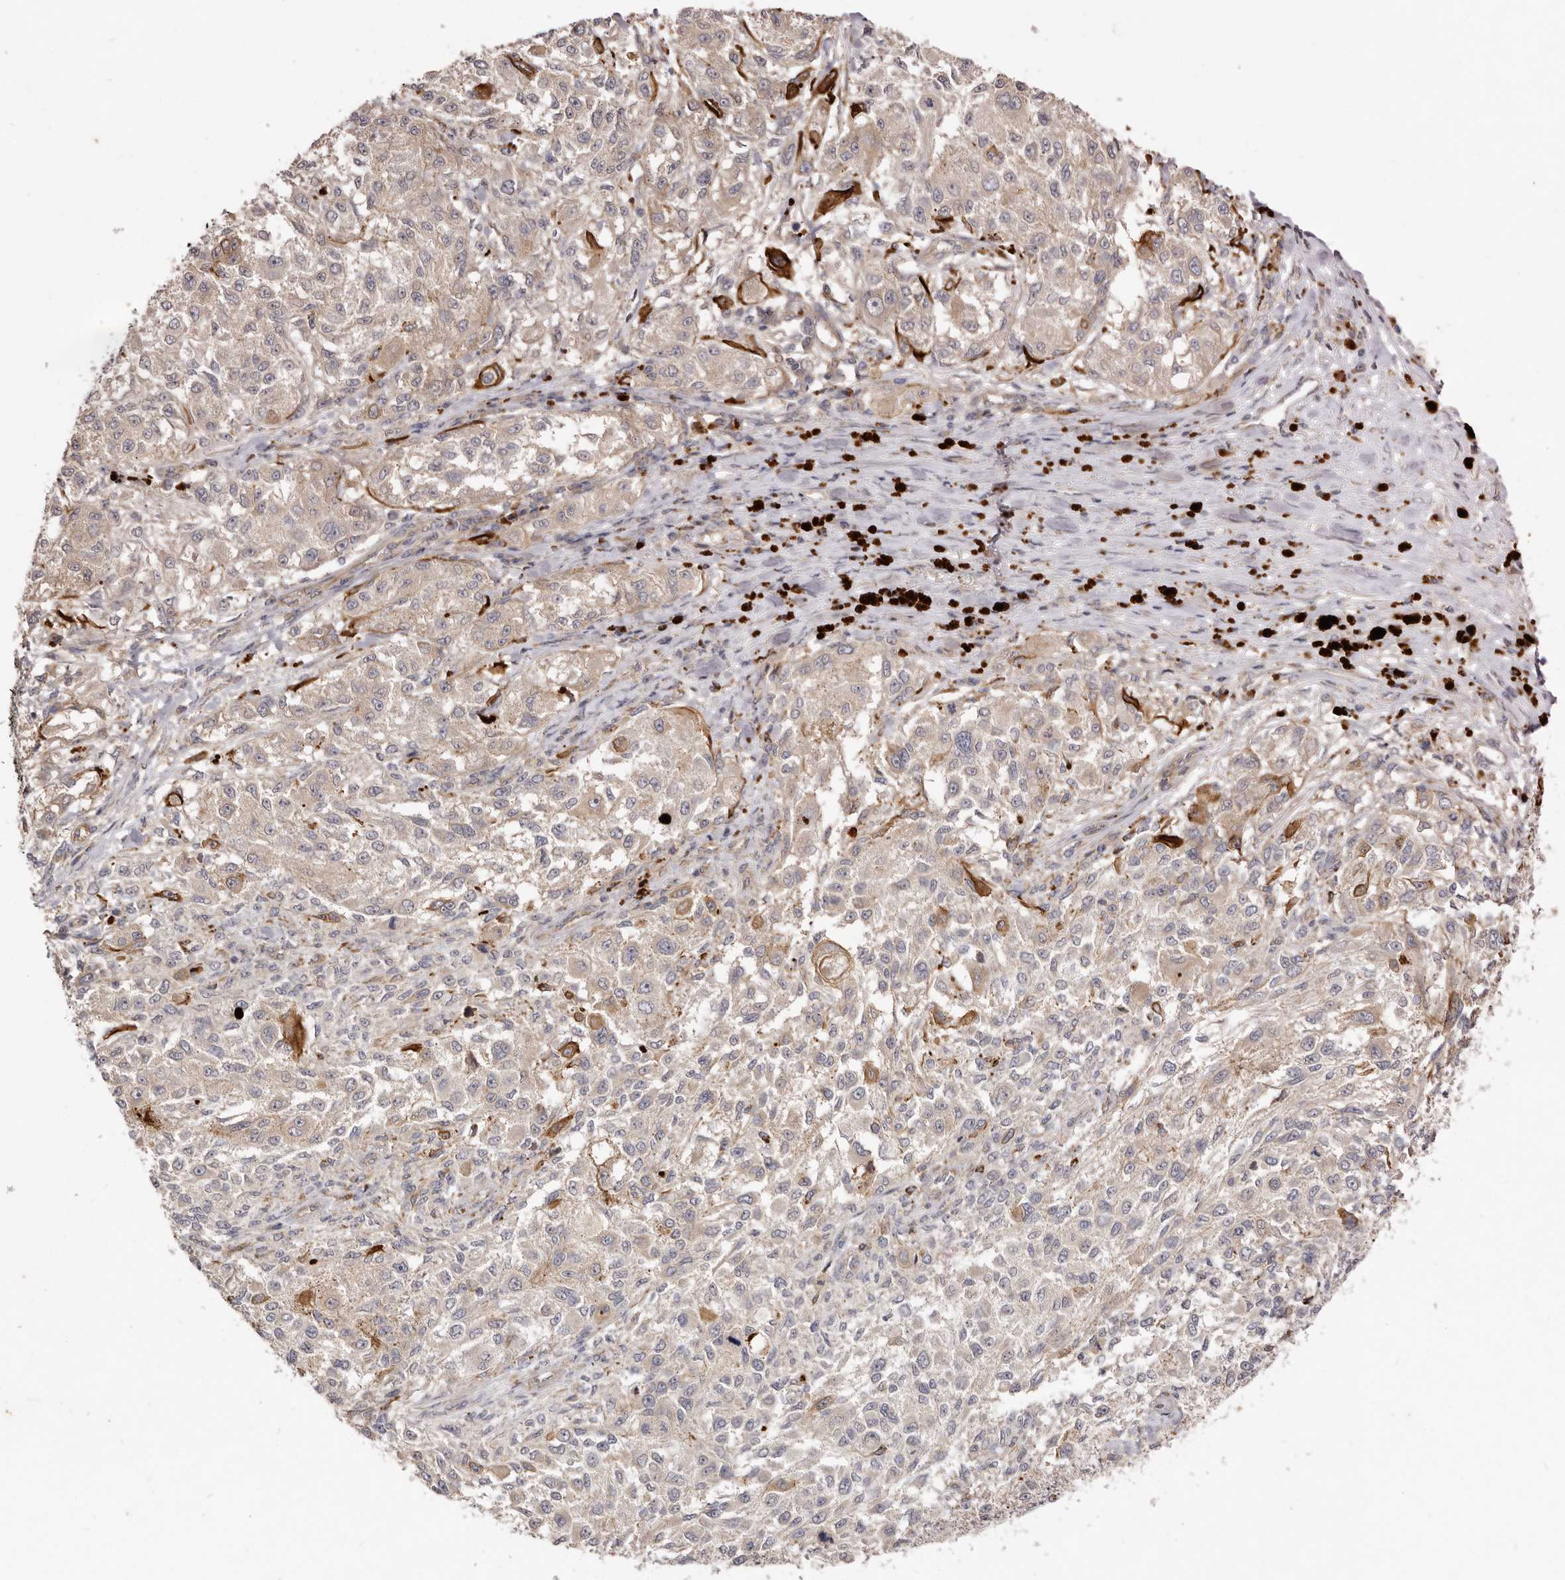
{"staining": {"intensity": "weak", "quantity": "<25%", "location": "cytoplasmic/membranous"}, "tissue": "melanoma", "cell_type": "Tumor cells", "image_type": "cancer", "snomed": [{"axis": "morphology", "description": "Necrosis, NOS"}, {"axis": "morphology", "description": "Malignant melanoma, NOS"}, {"axis": "topography", "description": "Skin"}], "caption": "Melanoma stained for a protein using IHC displays no staining tumor cells.", "gene": "ADAMTS9", "patient": {"sex": "female", "age": 87}}